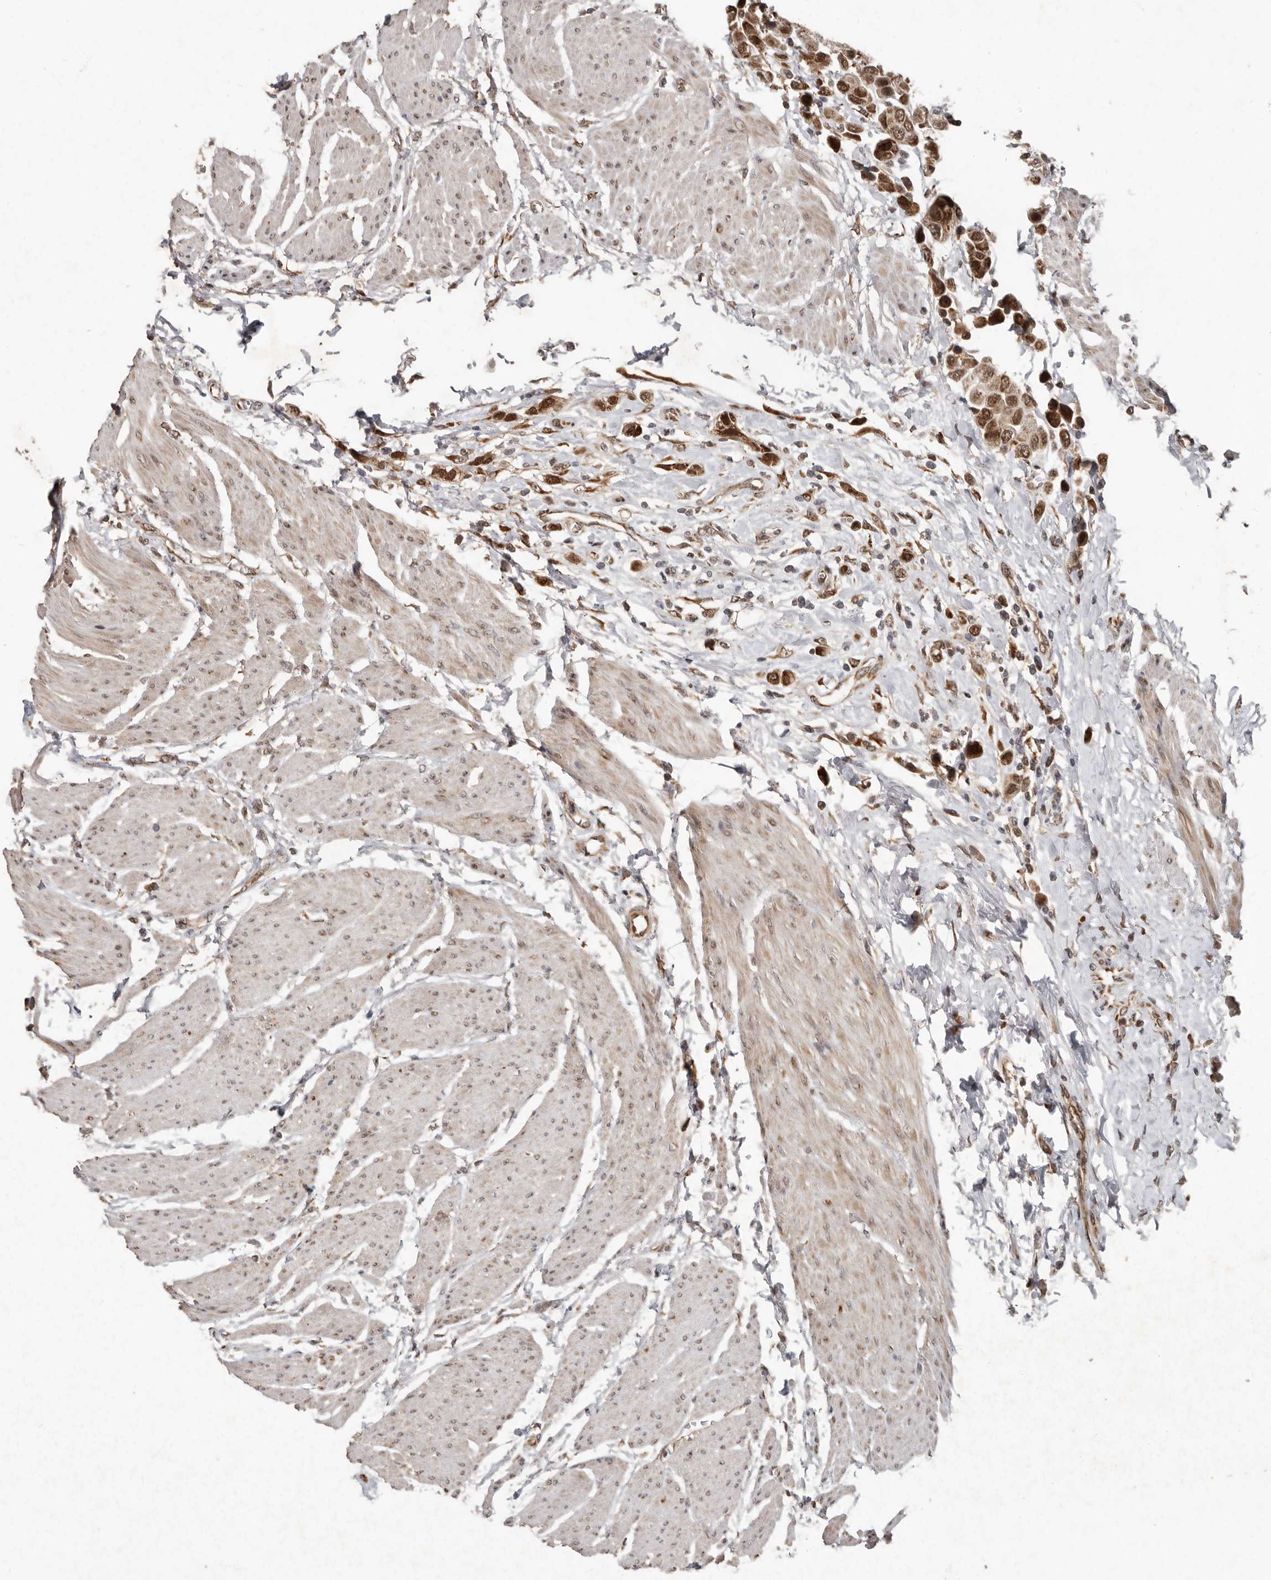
{"staining": {"intensity": "moderate", "quantity": ">75%", "location": "cytoplasmic/membranous,nuclear"}, "tissue": "urothelial cancer", "cell_type": "Tumor cells", "image_type": "cancer", "snomed": [{"axis": "morphology", "description": "Urothelial carcinoma, High grade"}, {"axis": "topography", "description": "Urinary bladder"}], "caption": "Immunohistochemical staining of human urothelial cancer demonstrates medium levels of moderate cytoplasmic/membranous and nuclear expression in about >75% of tumor cells.", "gene": "LRGUK", "patient": {"sex": "male", "age": 50}}